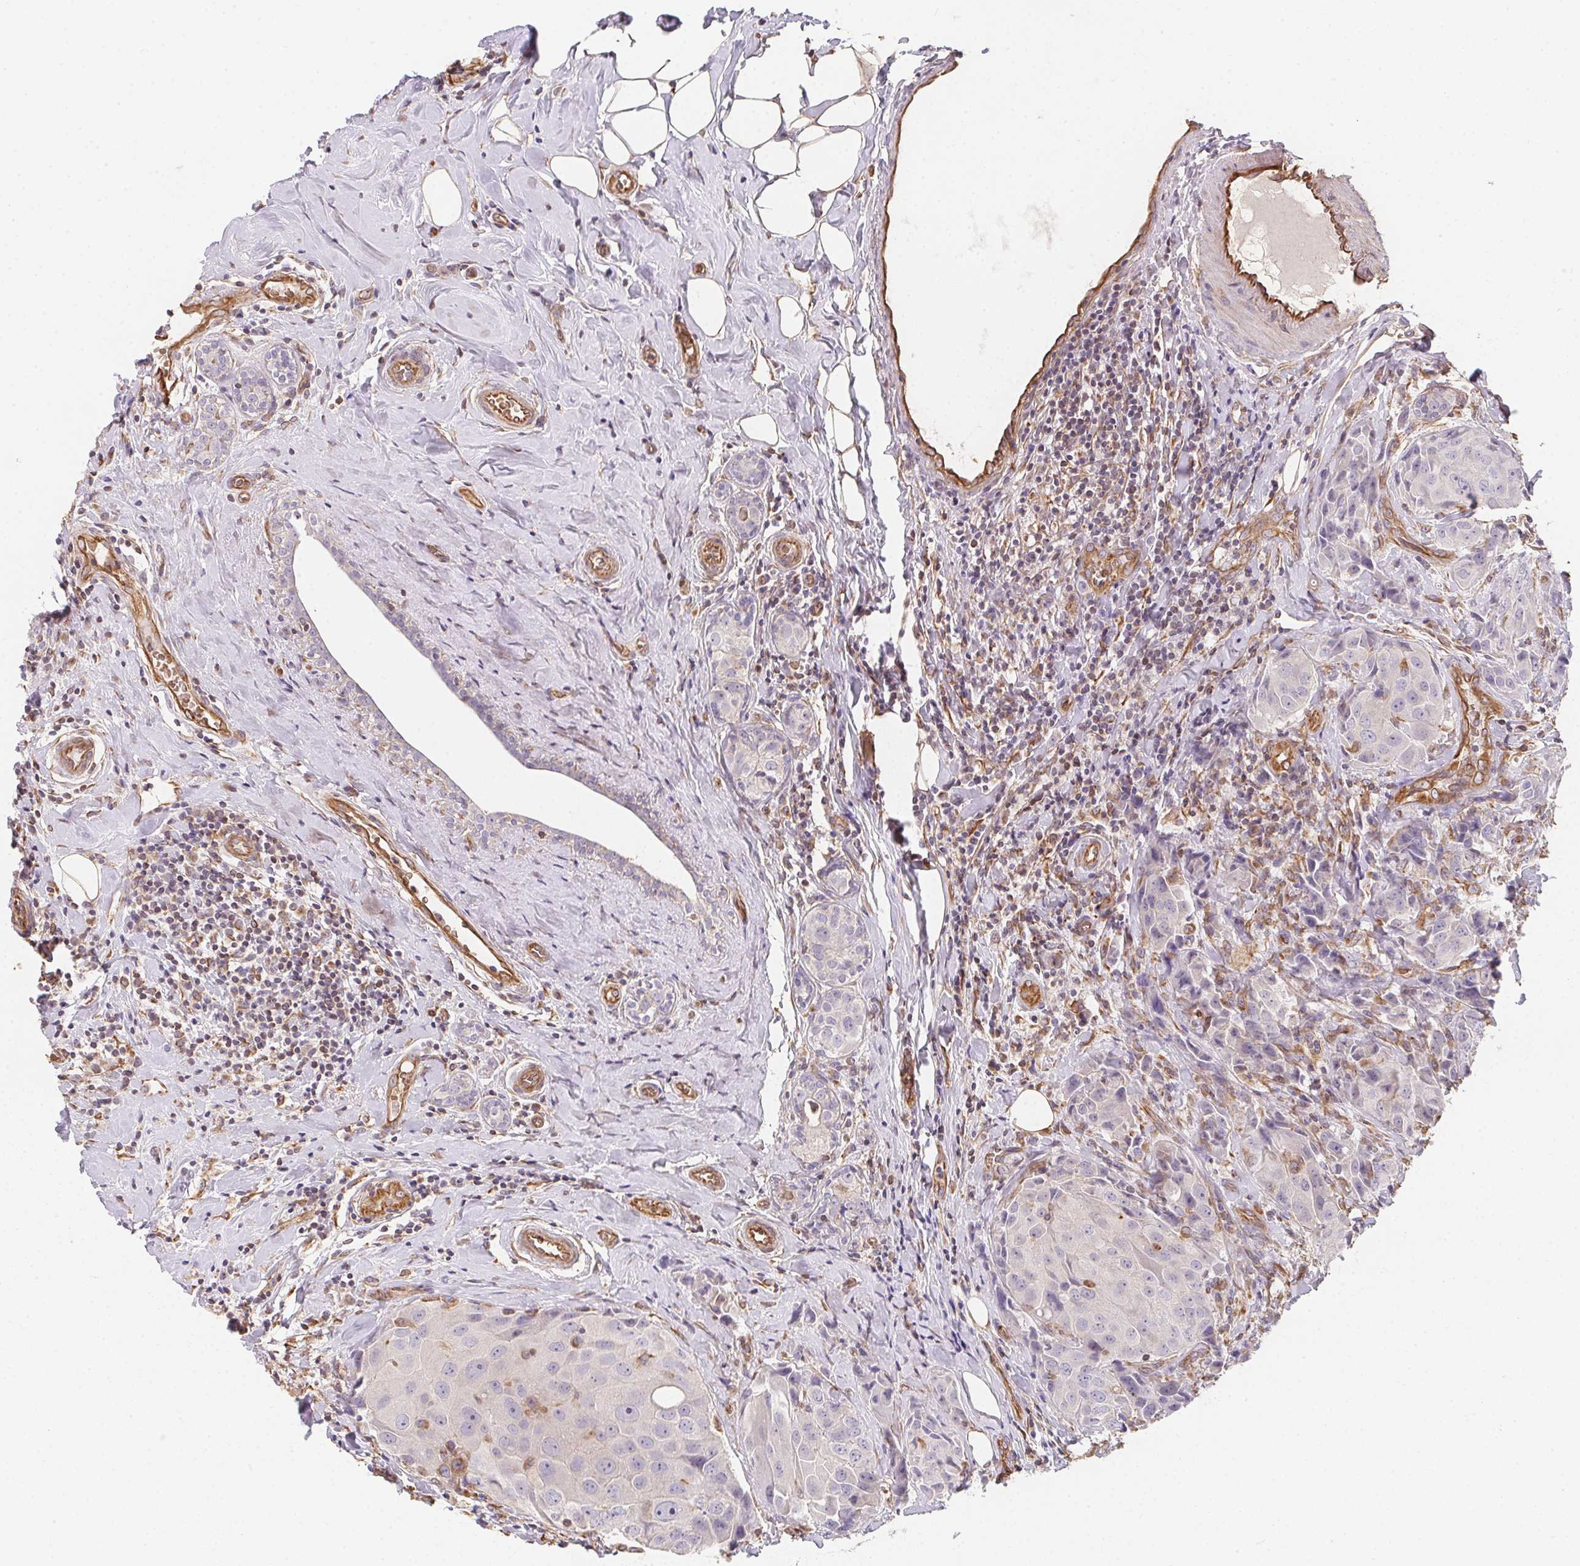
{"staining": {"intensity": "negative", "quantity": "none", "location": "none"}, "tissue": "breast cancer", "cell_type": "Tumor cells", "image_type": "cancer", "snomed": [{"axis": "morphology", "description": "Normal tissue, NOS"}, {"axis": "morphology", "description": "Duct carcinoma"}, {"axis": "topography", "description": "Breast"}], "caption": "The histopathology image displays no staining of tumor cells in breast cancer.", "gene": "TBKBP1", "patient": {"sex": "female", "age": 43}}